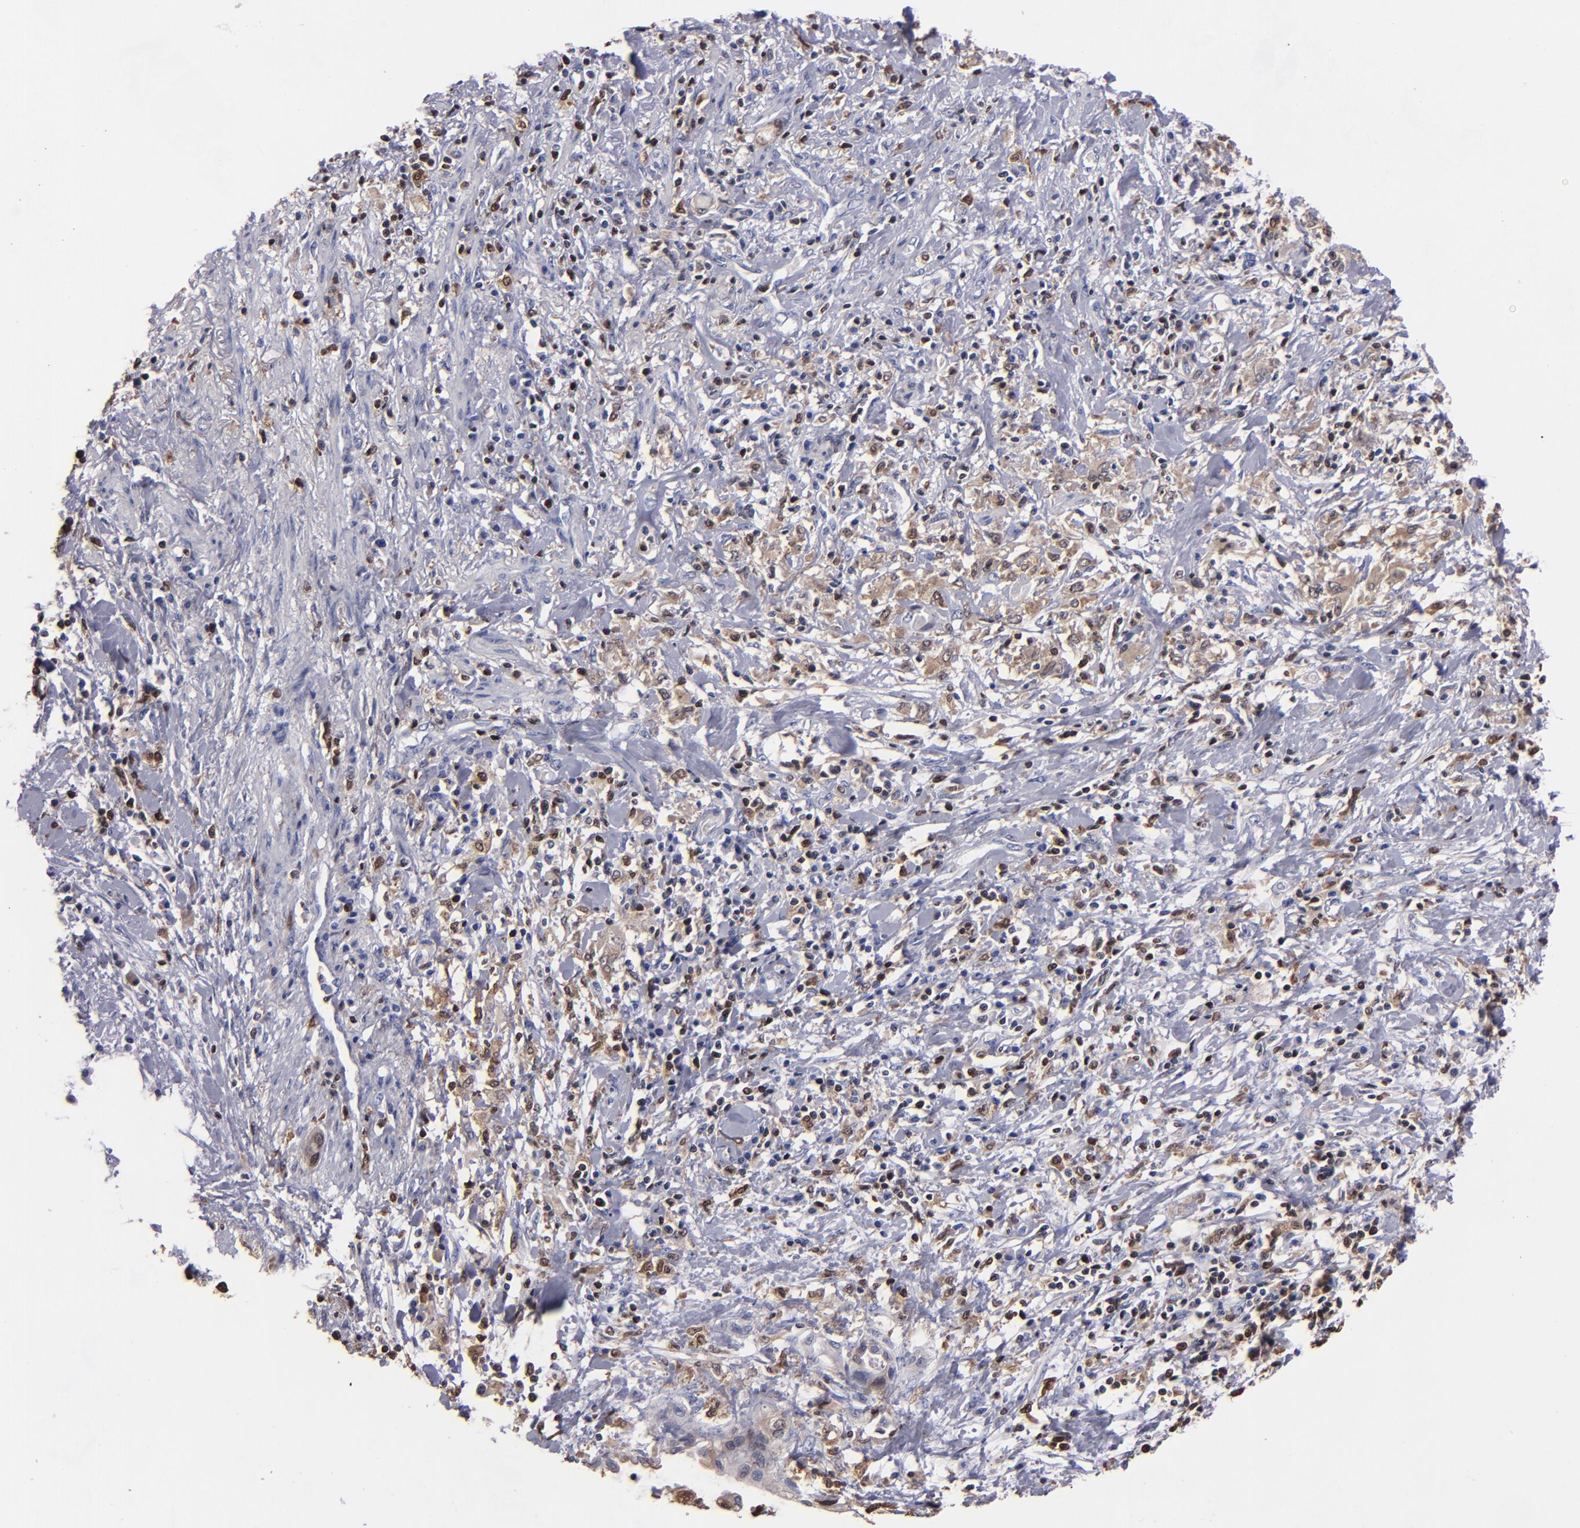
{"staining": {"intensity": "weak", "quantity": "<25%", "location": "cytoplasmic/membranous,nuclear"}, "tissue": "pancreatic cancer", "cell_type": "Tumor cells", "image_type": "cancer", "snomed": [{"axis": "morphology", "description": "Adenocarcinoma, NOS"}, {"axis": "topography", "description": "Pancreas"}], "caption": "This is a image of immunohistochemistry staining of pancreatic cancer, which shows no staining in tumor cells.", "gene": "S100A4", "patient": {"sex": "female", "age": 64}}